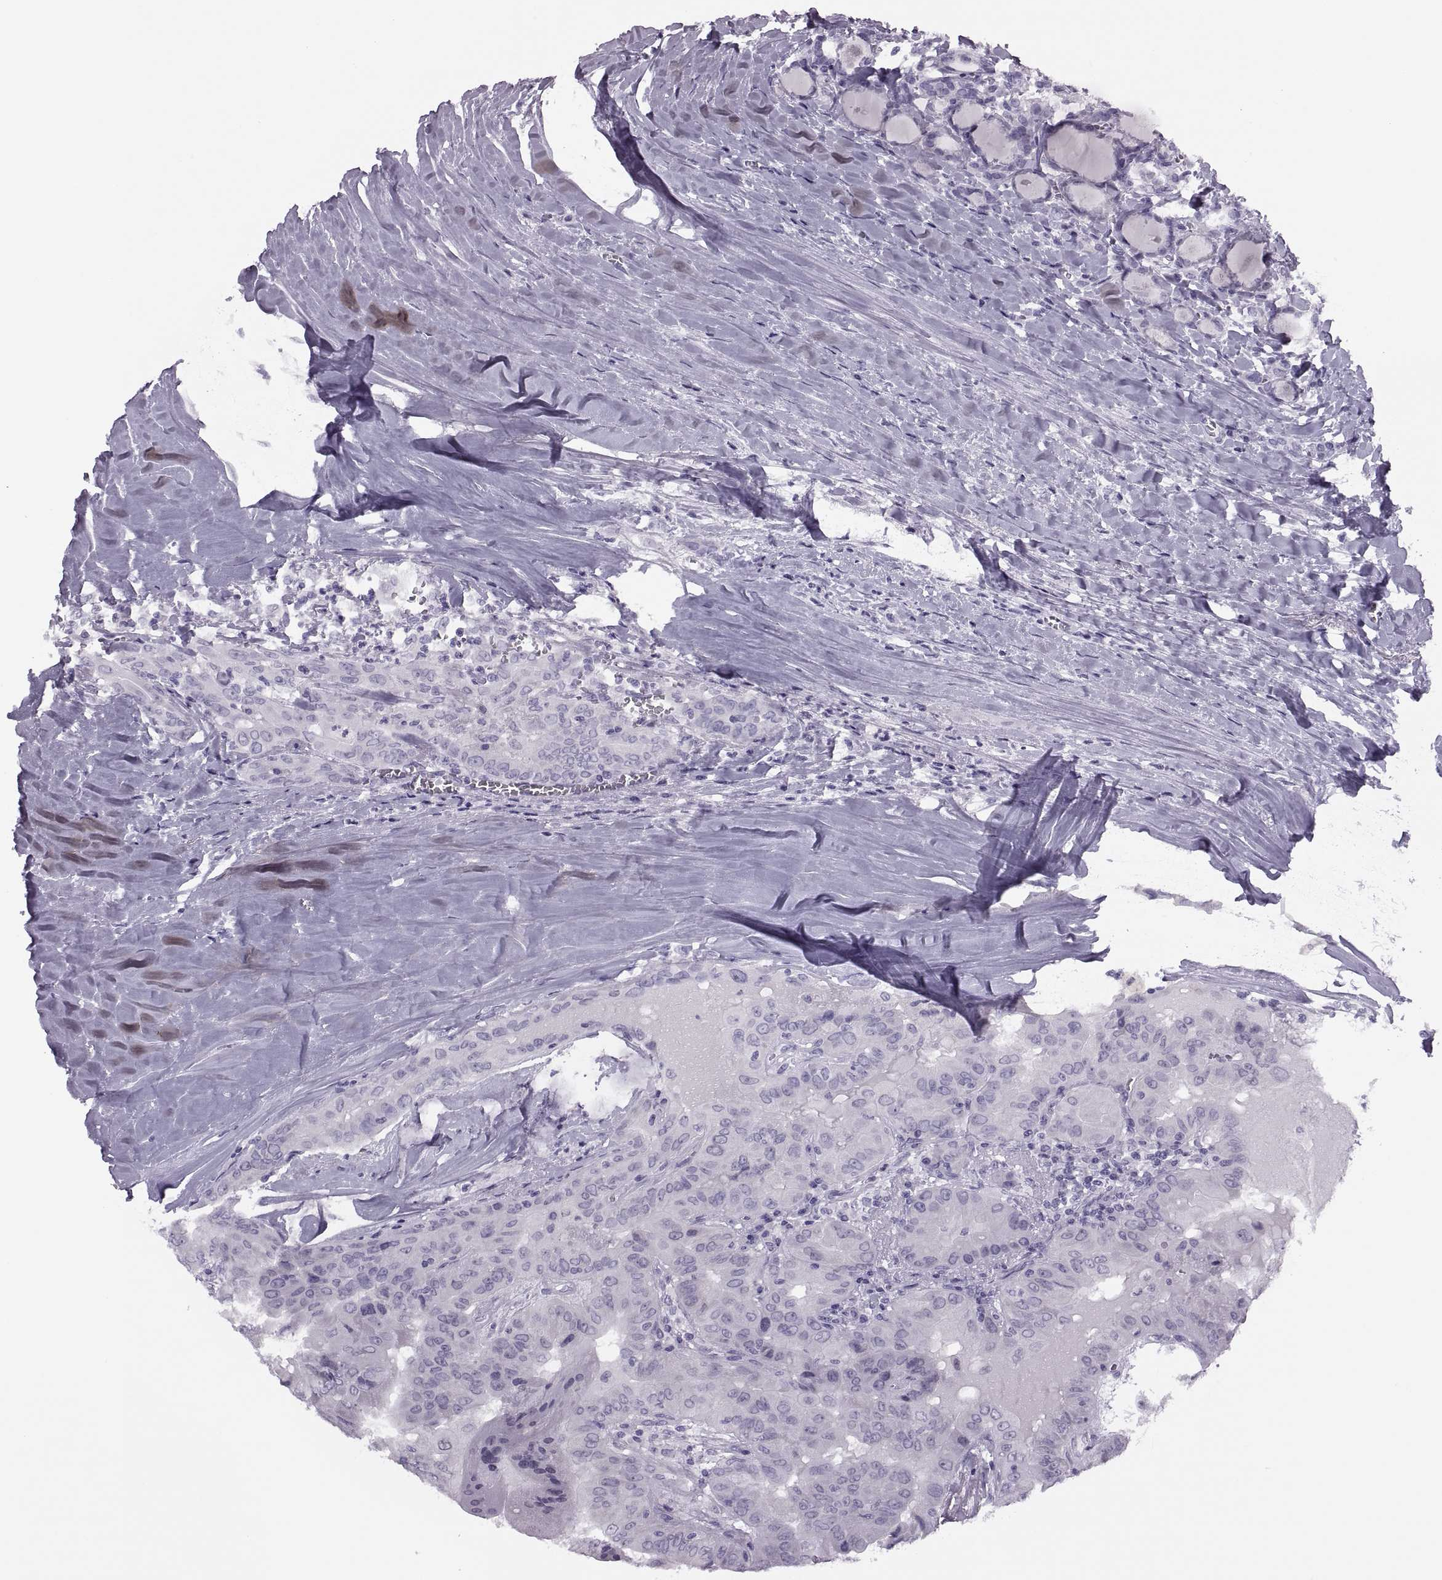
{"staining": {"intensity": "negative", "quantity": "none", "location": "none"}, "tissue": "thyroid cancer", "cell_type": "Tumor cells", "image_type": "cancer", "snomed": [{"axis": "morphology", "description": "Papillary adenocarcinoma, NOS"}, {"axis": "topography", "description": "Thyroid gland"}], "caption": "This is an immunohistochemistry photomicrograph of papillary adenocarcinoma (thyroid). There is no staining in tumor cells.", "gene": "FAM24A", "patient": {"sex": "female", "age": 37}}